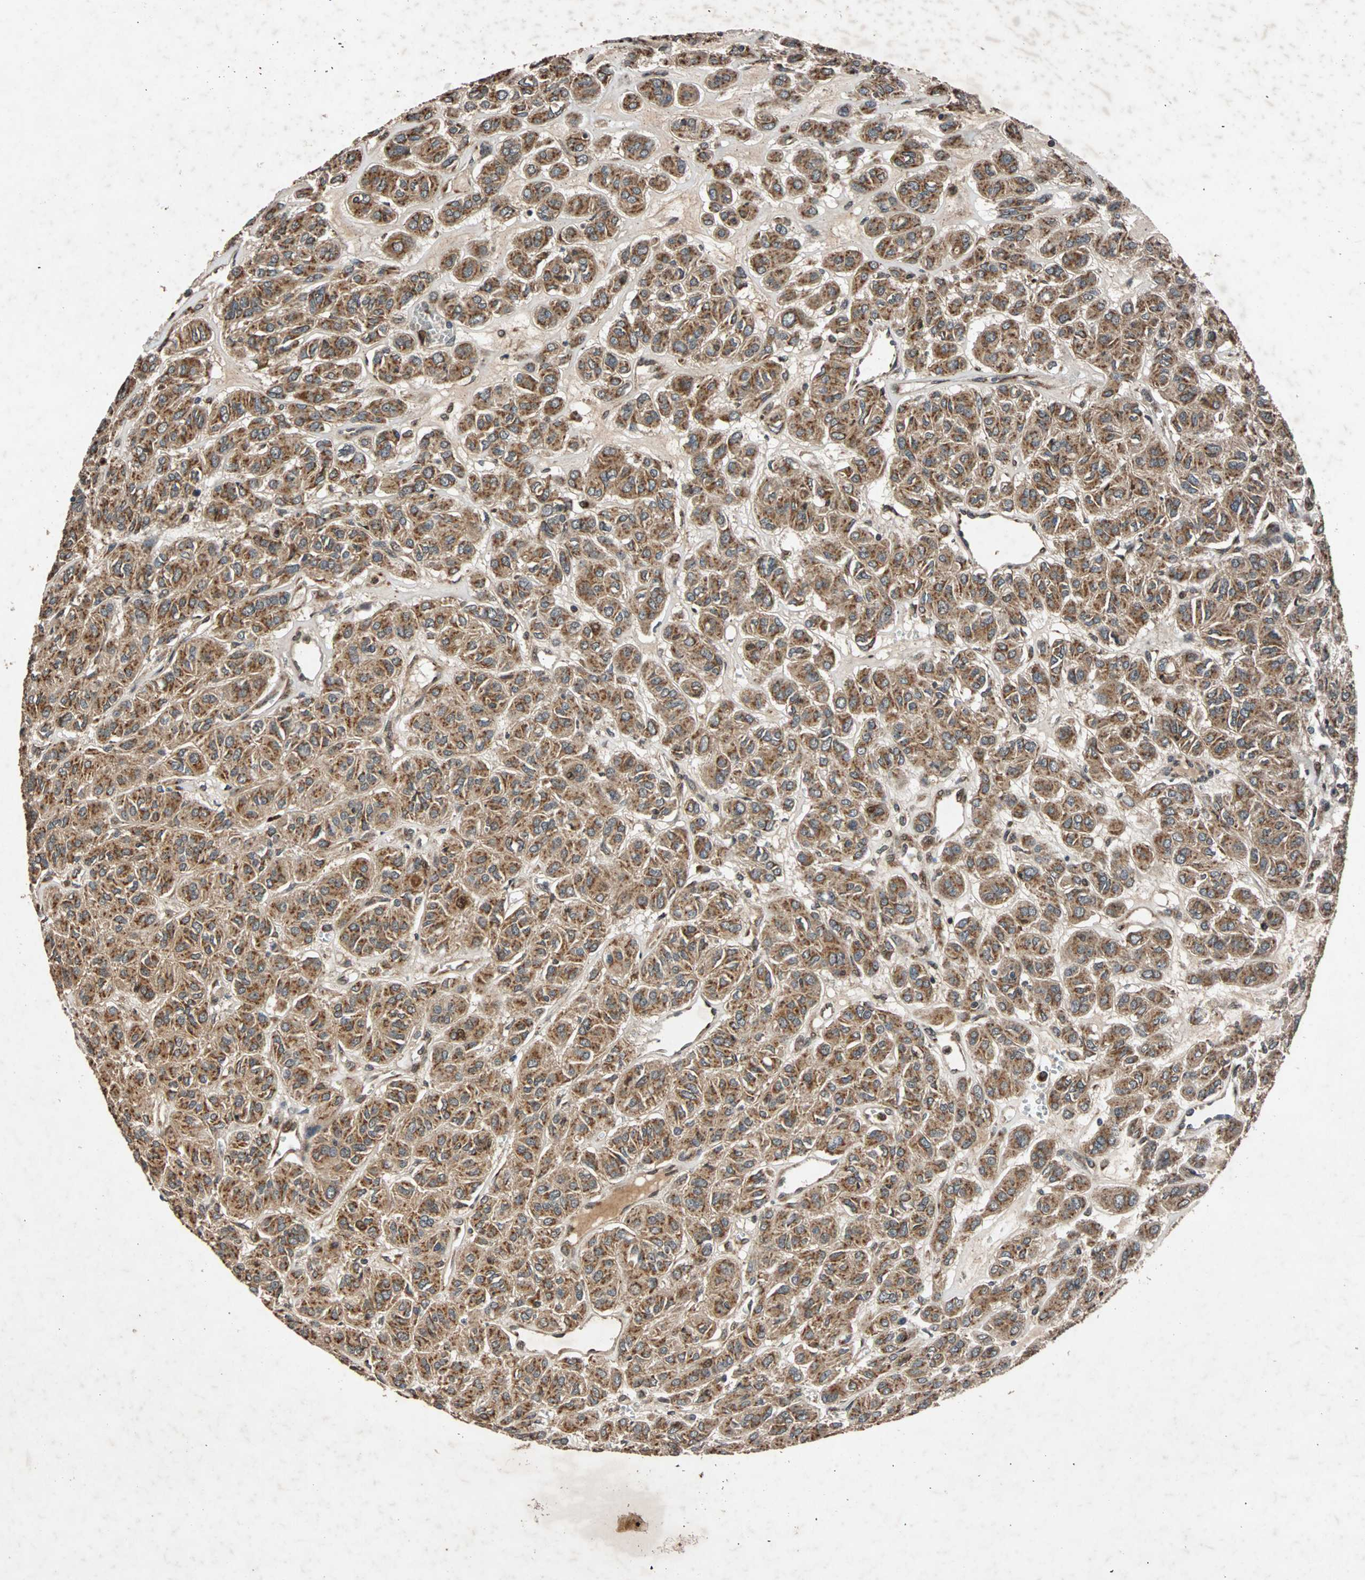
{"staining": {"intensity": "strong", "quantity": ">75%", "location": "cytoplasmic/membranous"}, "tissue": "thyroid cancer", "cell_type": "Tumor cells", "image_type": "cancer", "snomed": [{"axis": "morphology", "description": "Follicular adenoma carcinoma, NOS"}, {"axis": "topography", "description": "Thyroid gland"}], "caption": "Protein staining shows strong cytoplasmic/membranous expression in approximately >75% of tumor cells in thyroid follicular adenoma carcinoma.", "gene": "USP31", "patient": {"sex": "female", "age": 71}}